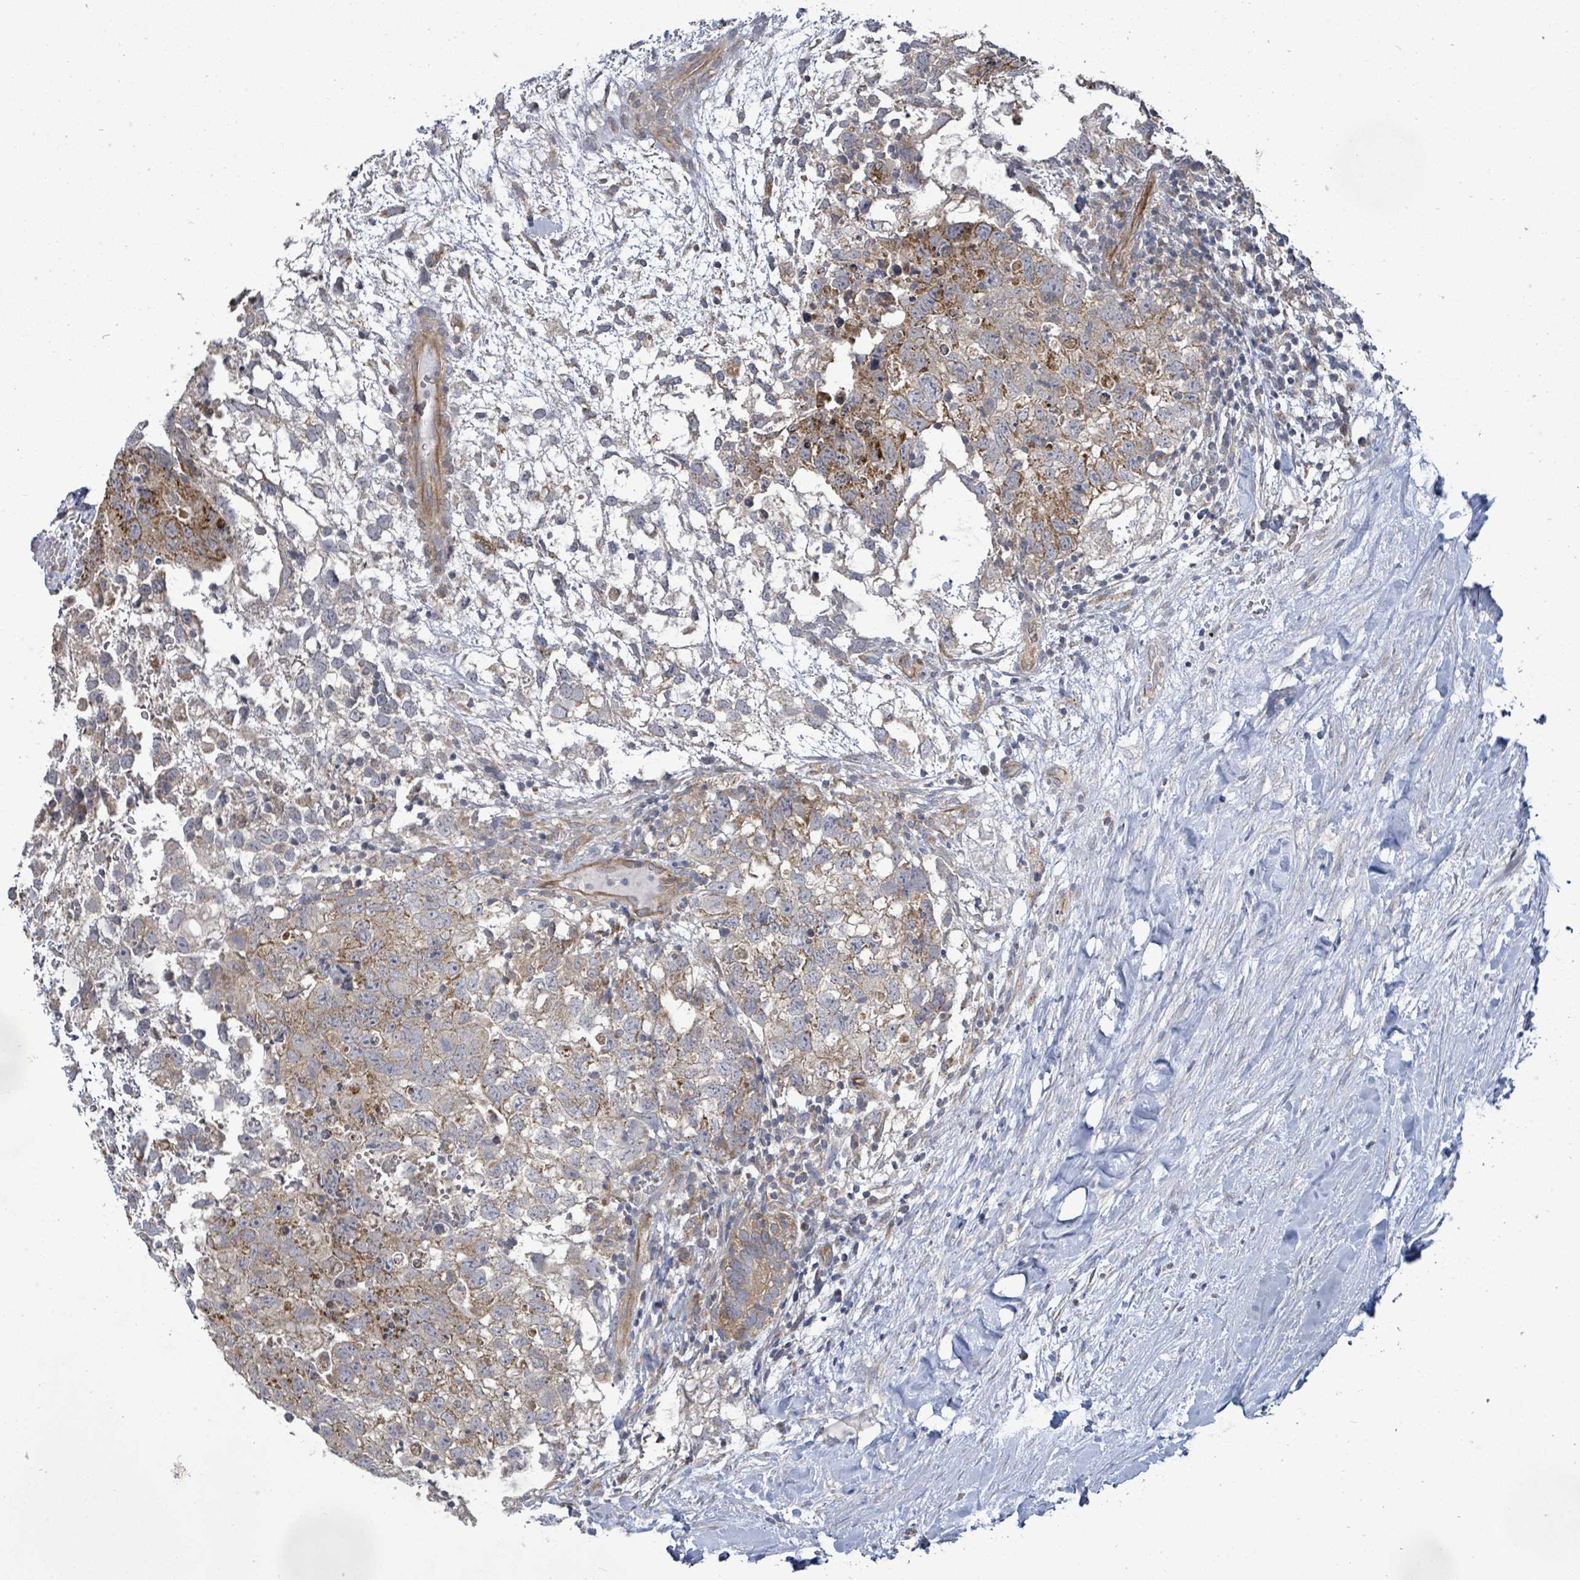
{"staining": {"intensity": "moderate", "quantity": ">75%", "location": "cytoplasmic/membranous"}, "tissue": "testis cancer", "cell_type": "Tumor cells", "image_type": "cancer", "snomed": [{"axis": "morphology", "description": "Seminoma, NOS"}, {"axis": "morphology", "description": "Carcinoma, Embryonal, NOS"}, {"axis": "topography", "description": "Testis"}], "caption": "About >75% of tumor cells in human testis cancer demonstrate moderate cytoplasmic/membranous protein staining as visualized by brown immunohistochemical staining.", "gene": "KBTBD11", "patient": {"sex": "male", "age": 29}}